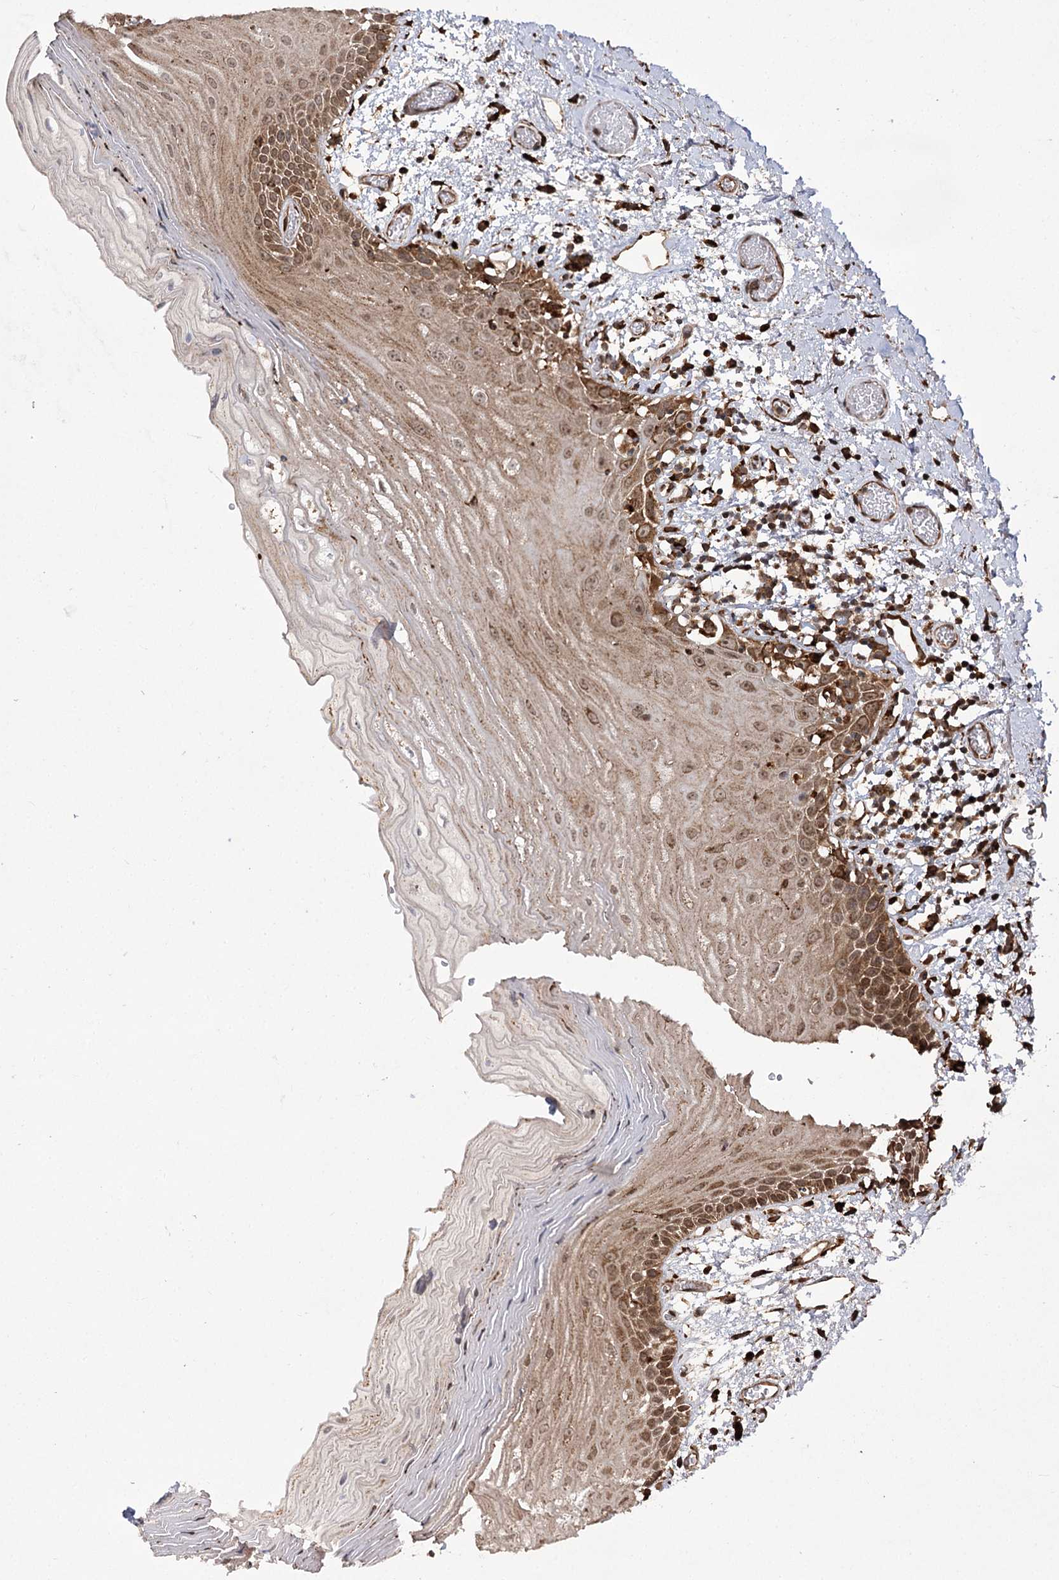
{"staining": {"intensity": "moderate", "quantity": ">75%", "location": "cytoplasmic/membranous,nuclear"}, "tissue": "oral mucosa", "cell_type": "Squamous epithelial cells", "image_type": "normal", "snomed": [{"axis": "morphology", "description": "Normal tissue, NOS"}, {"axis": "topography", "description": "Oral tissue"}], "caption": "A brown stain labels moderate cytoplasmic/membranous,nuclear staining of a protein in squamous epithelial cells of benign human oral mucosa. (DAB (3,3'-diaminobenzidine) = brown stain, brightfield microscopy at high magnification).", "gene": "FANCL", "patient": {"sex": "male", "age": 52}}